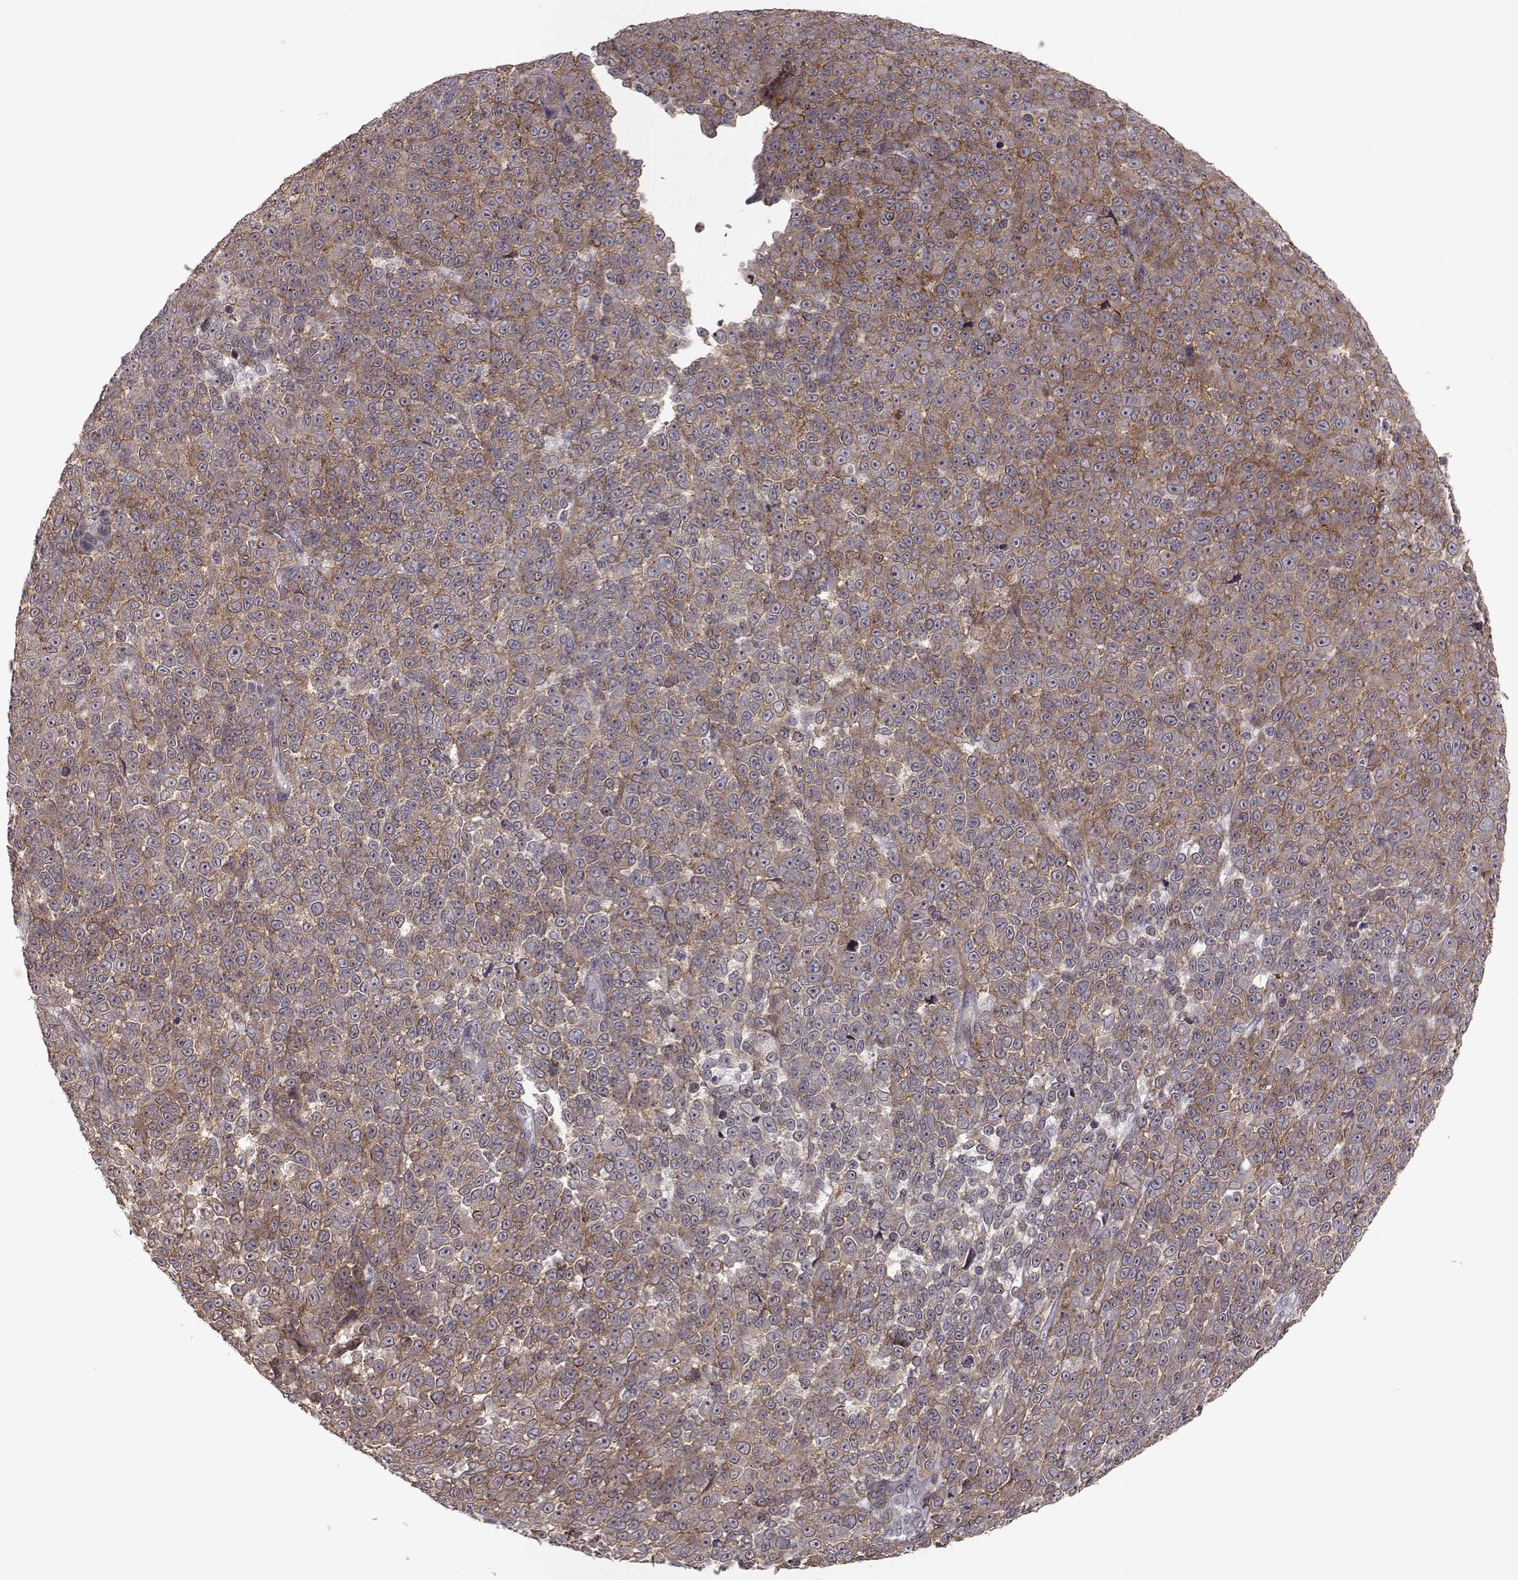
{"staining": {"intensity": "moderate", "quantity": "<25%", "location": "cytoplasmic/membranous"}, "tissue": "melanoma", "cell_type": "Tumor cells", "image_type": "cancer", "snomed": [{"axis": "morphology", "description": "Malignant melanoma, NOS"}, {"axis": "topography", "description": "Skin"}], "caption": "Immunohistochemical staining of human melanoma demonstrates low levels of moderate cytoplasmic/membranous staining in about <25% of tumor cells.", "gene": "PLEKHG3", "patient": {"sex": "female", "age": 95}}